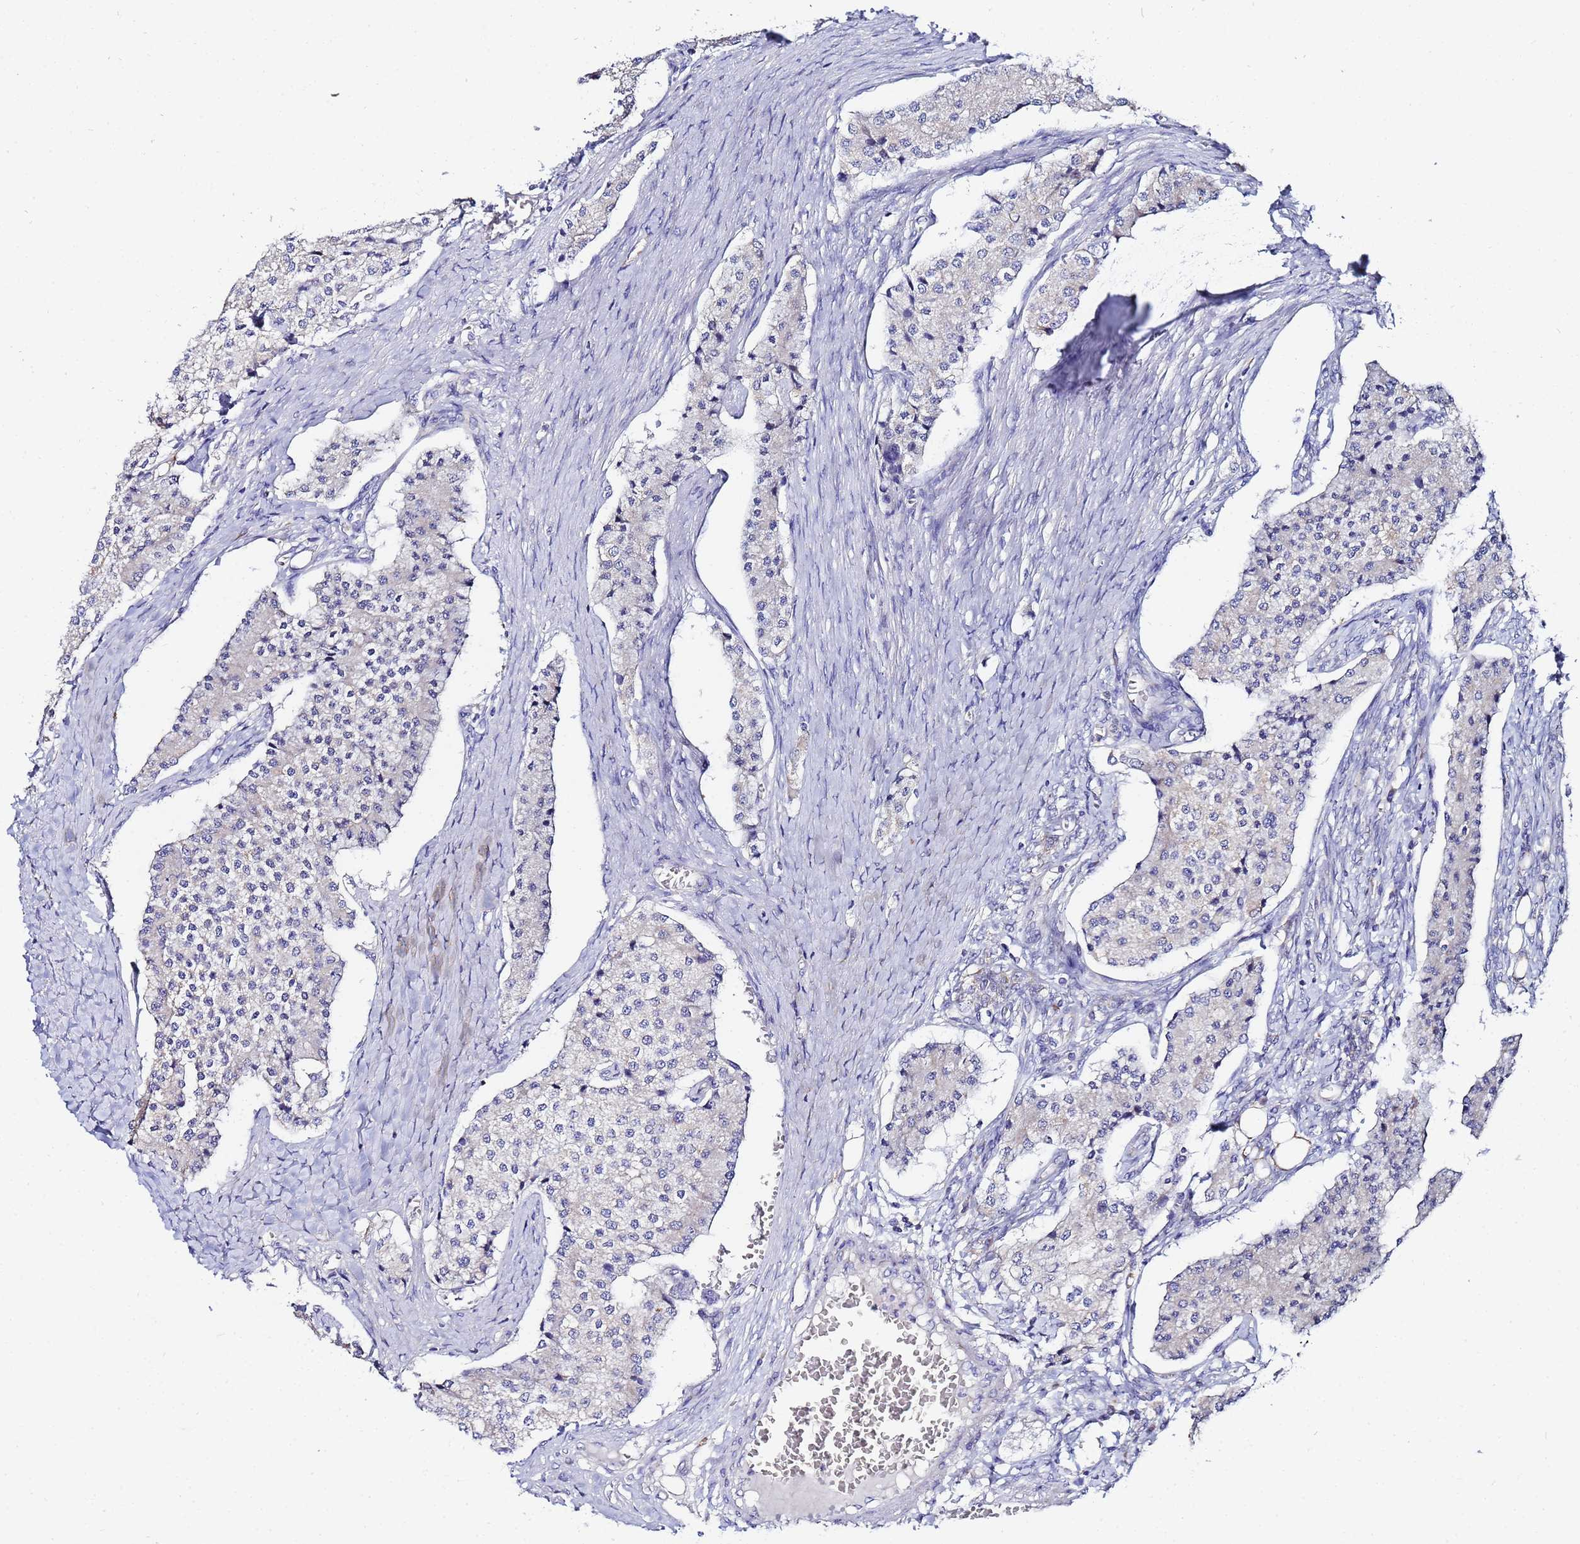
{"staining": {"intensity": "negative", "quantity": "none", "location": "none"}, "tissue": "carcinoid", "cell_type": "Tumor cells", "image_type": "cancer", "snomed": [{"axis": "morphology", "description": "Carcinoid, malignant, NOS"}, {"axis": "topography", "description": "Colon"}], "caption": "Immunohistochemistry (IHC) micrograph of malignant carcinoid stained for a protein (brown), which demonstrates no positivity in tumor cells.", "gene": "FAHD2A", "patient": {"sex": "female", "age": 52}}